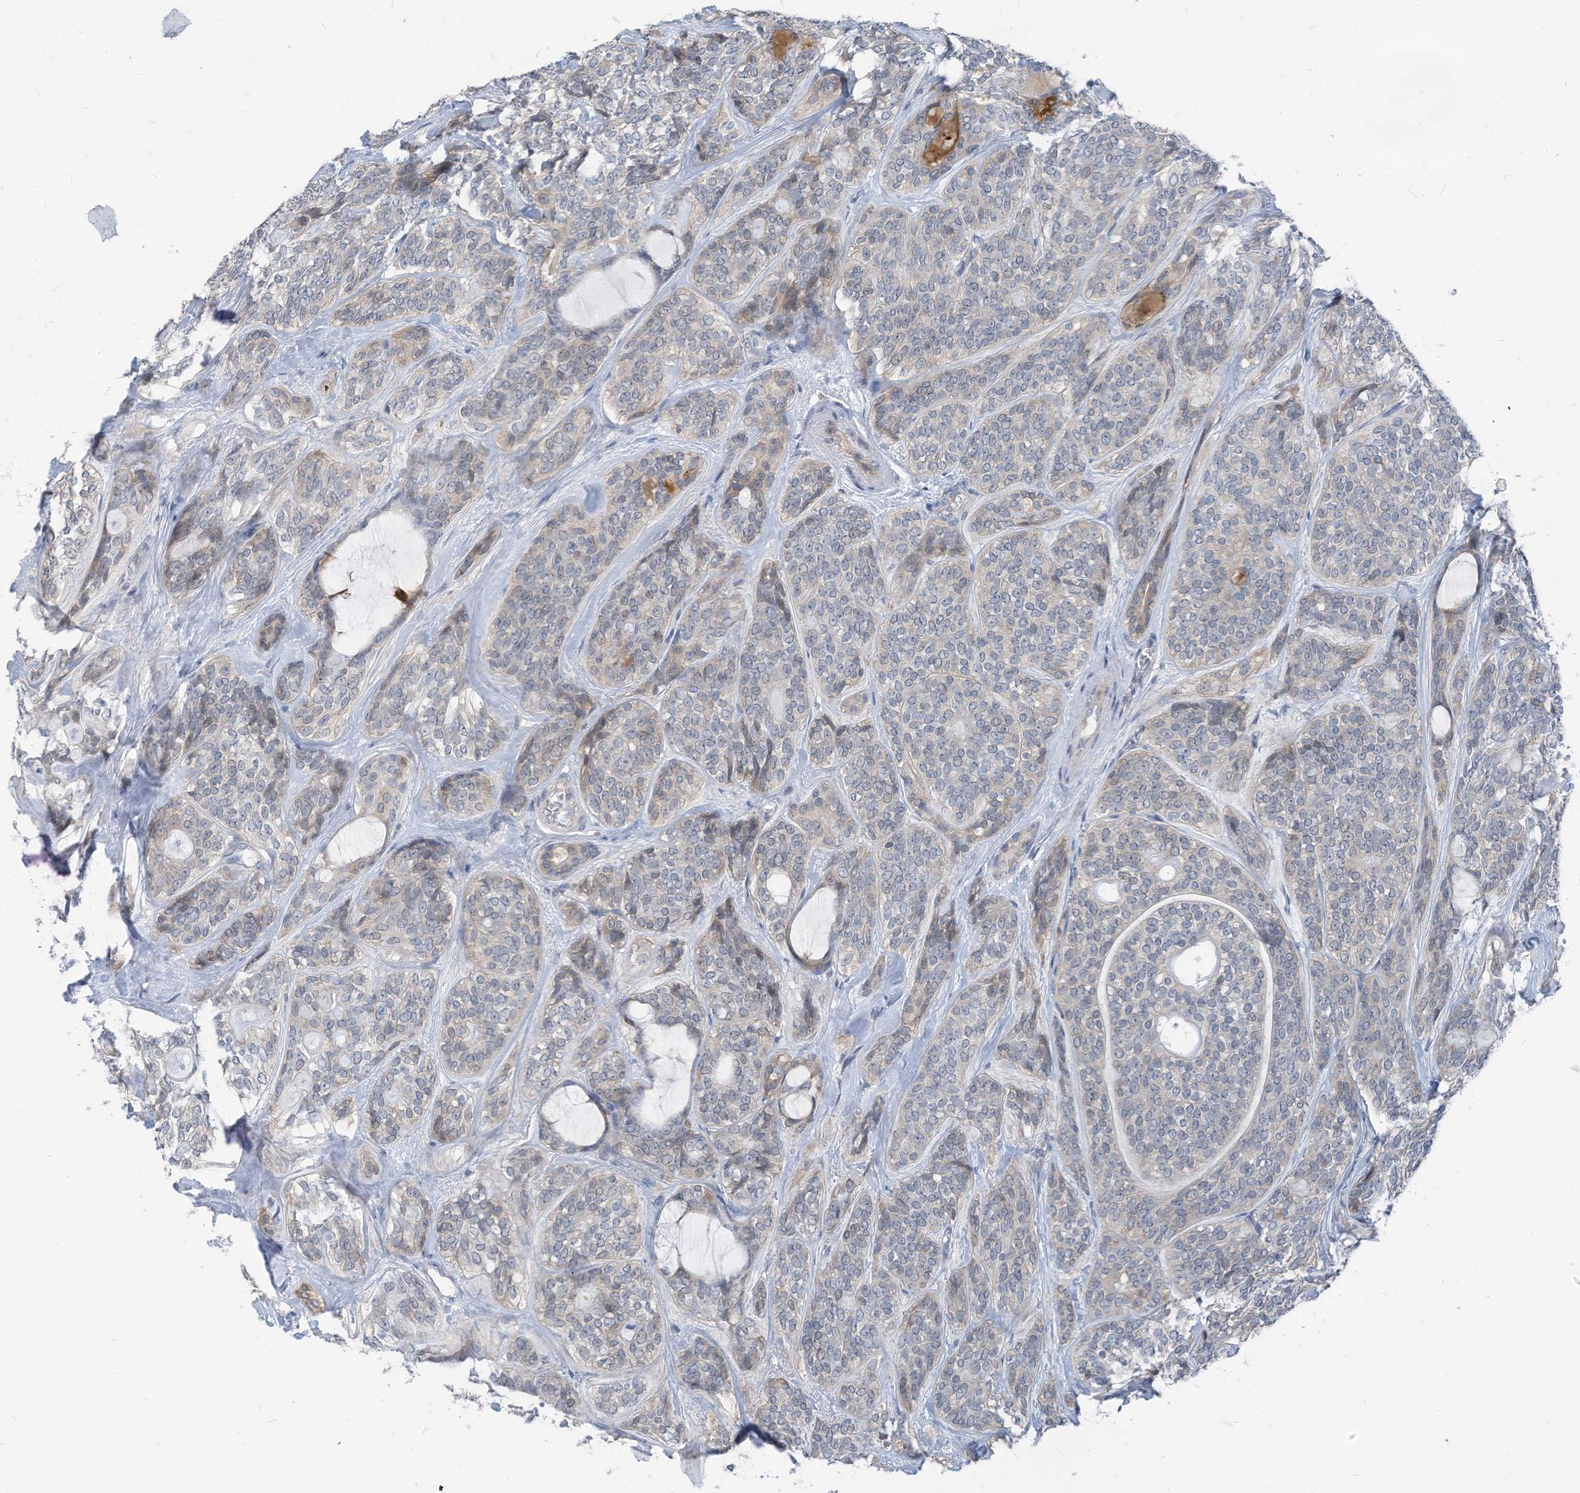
{"staining": {"intensity": "negative", "quantity": "none", "location": "none"}, "tissue": "head and neck cancer", "cell_type": "Tumor cells", "image_type": "cancer", "snomed": [{"axis": "morphology", "description": "Adenocarcinoma, NOS"}, {"axis": "topography", "description": "Head-Neck"}], "caption": "Immunohistochemistry (IHC) micrograph of neoplastic tissue: head and neck cancer (adenocarcinoma) stained with DAB reveals no significant protein expression in tumor cells. (DAB immunohistochemistry visualized using brightfield microscopy, high magnification).", "gene": "LDAH", "patient": {"sex": "male", "age": 66}}